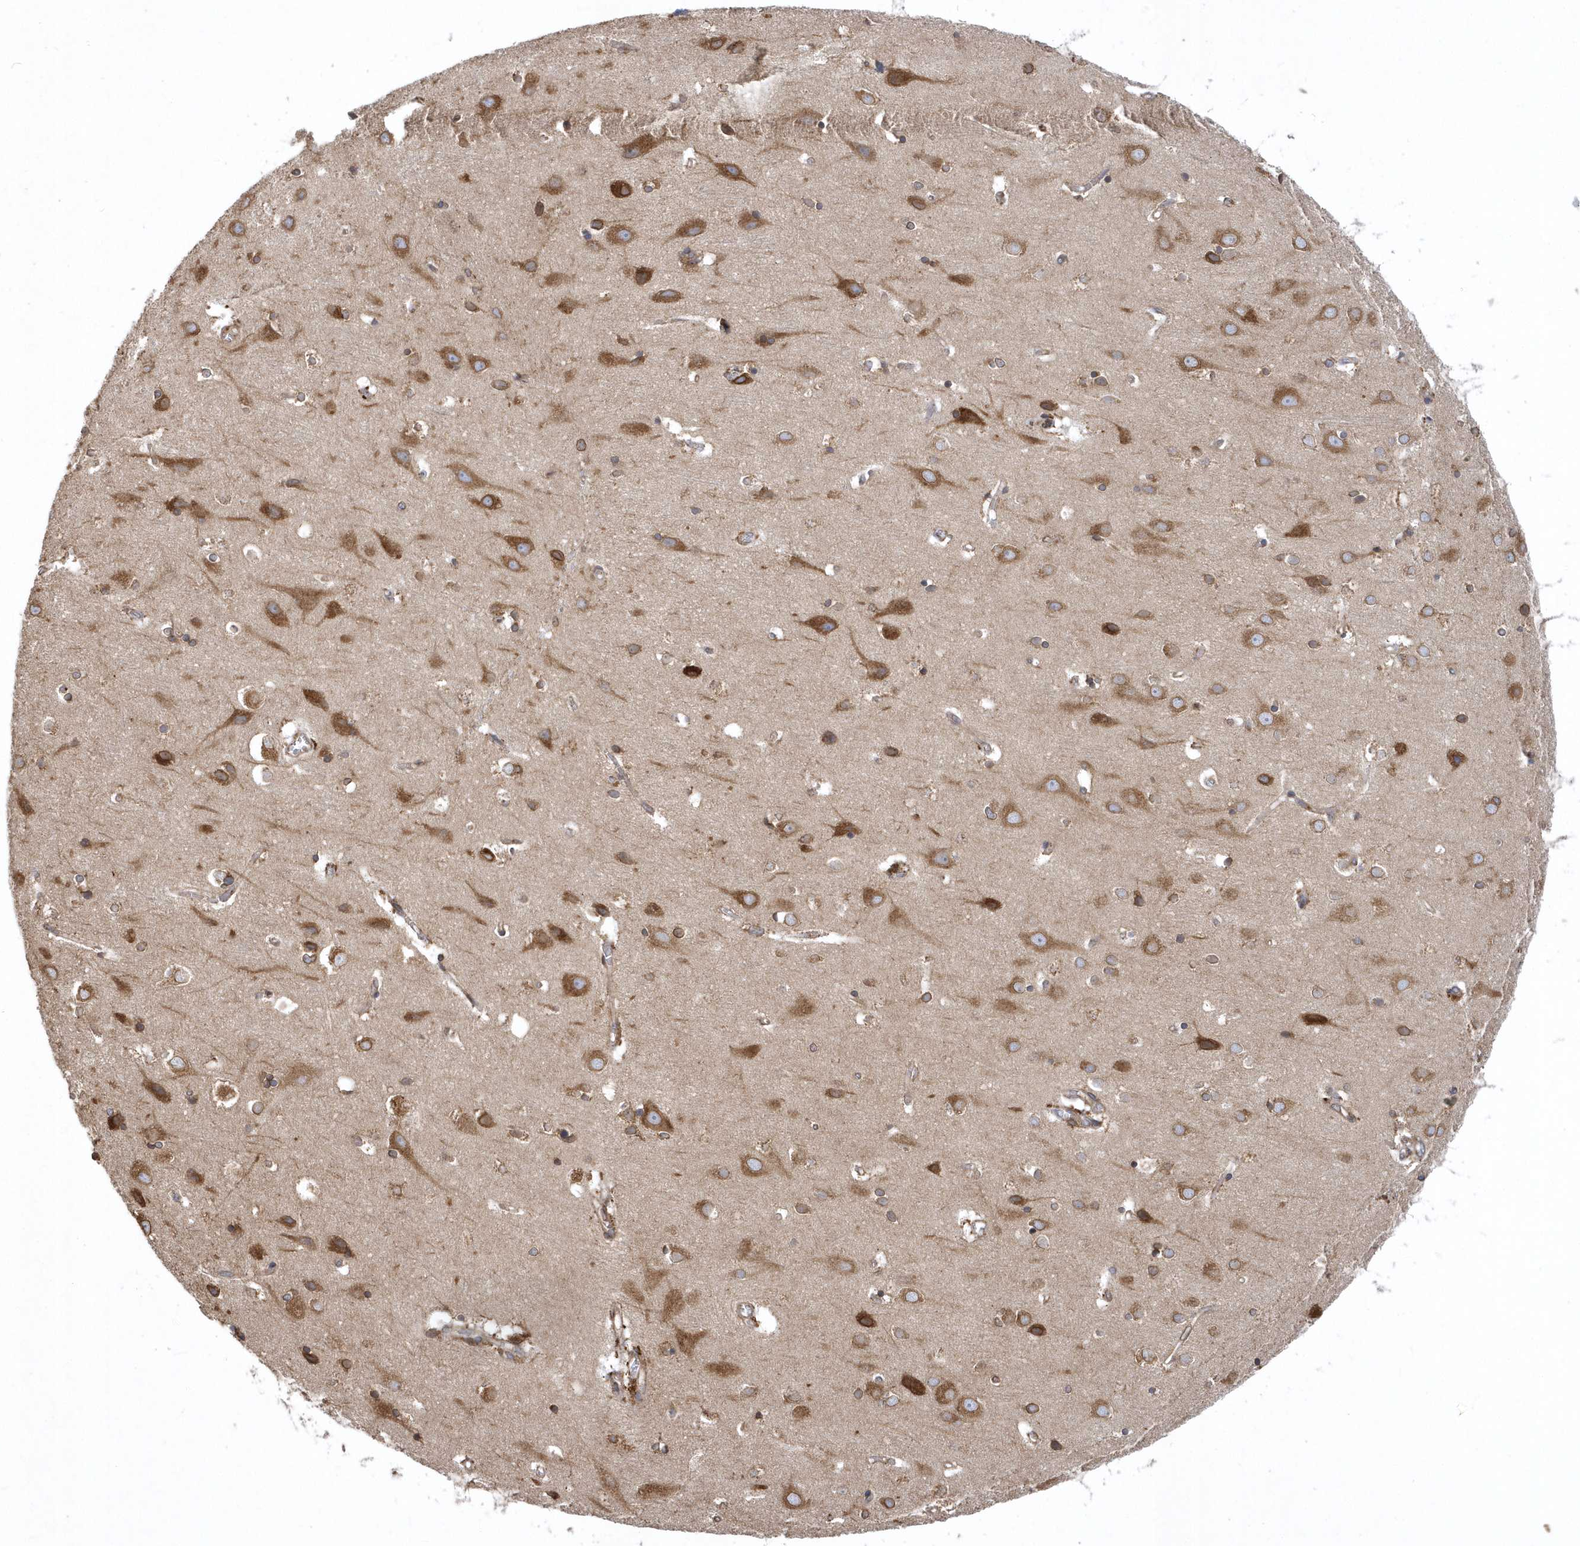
{"staining": {"intensity": "weak", "quantity": ">75%", "location": "cytoplasmic/membranous"}, "tissue": "cerebral cortex", "cell_type": "Endothelial cells", "image_type": "normal", "snomed": [{"axis": "morphology", "description": "Normal tissue, NOS"}, {"axis": "topography", "description": "Cerebral cortex"}], "caption": "A high-resolution micrograph shows IHC staining of unremarkable cerebral cortex, which demonstrates weak cytoplasmic/membranous staining in about >75% of endothelial cells. (DAB (3,3'-diaminobenzidine) IHC with brightfield microscopy, high magnification).", "gene": "VAMP7", "patient": {"sex": "male", "age": 54}}